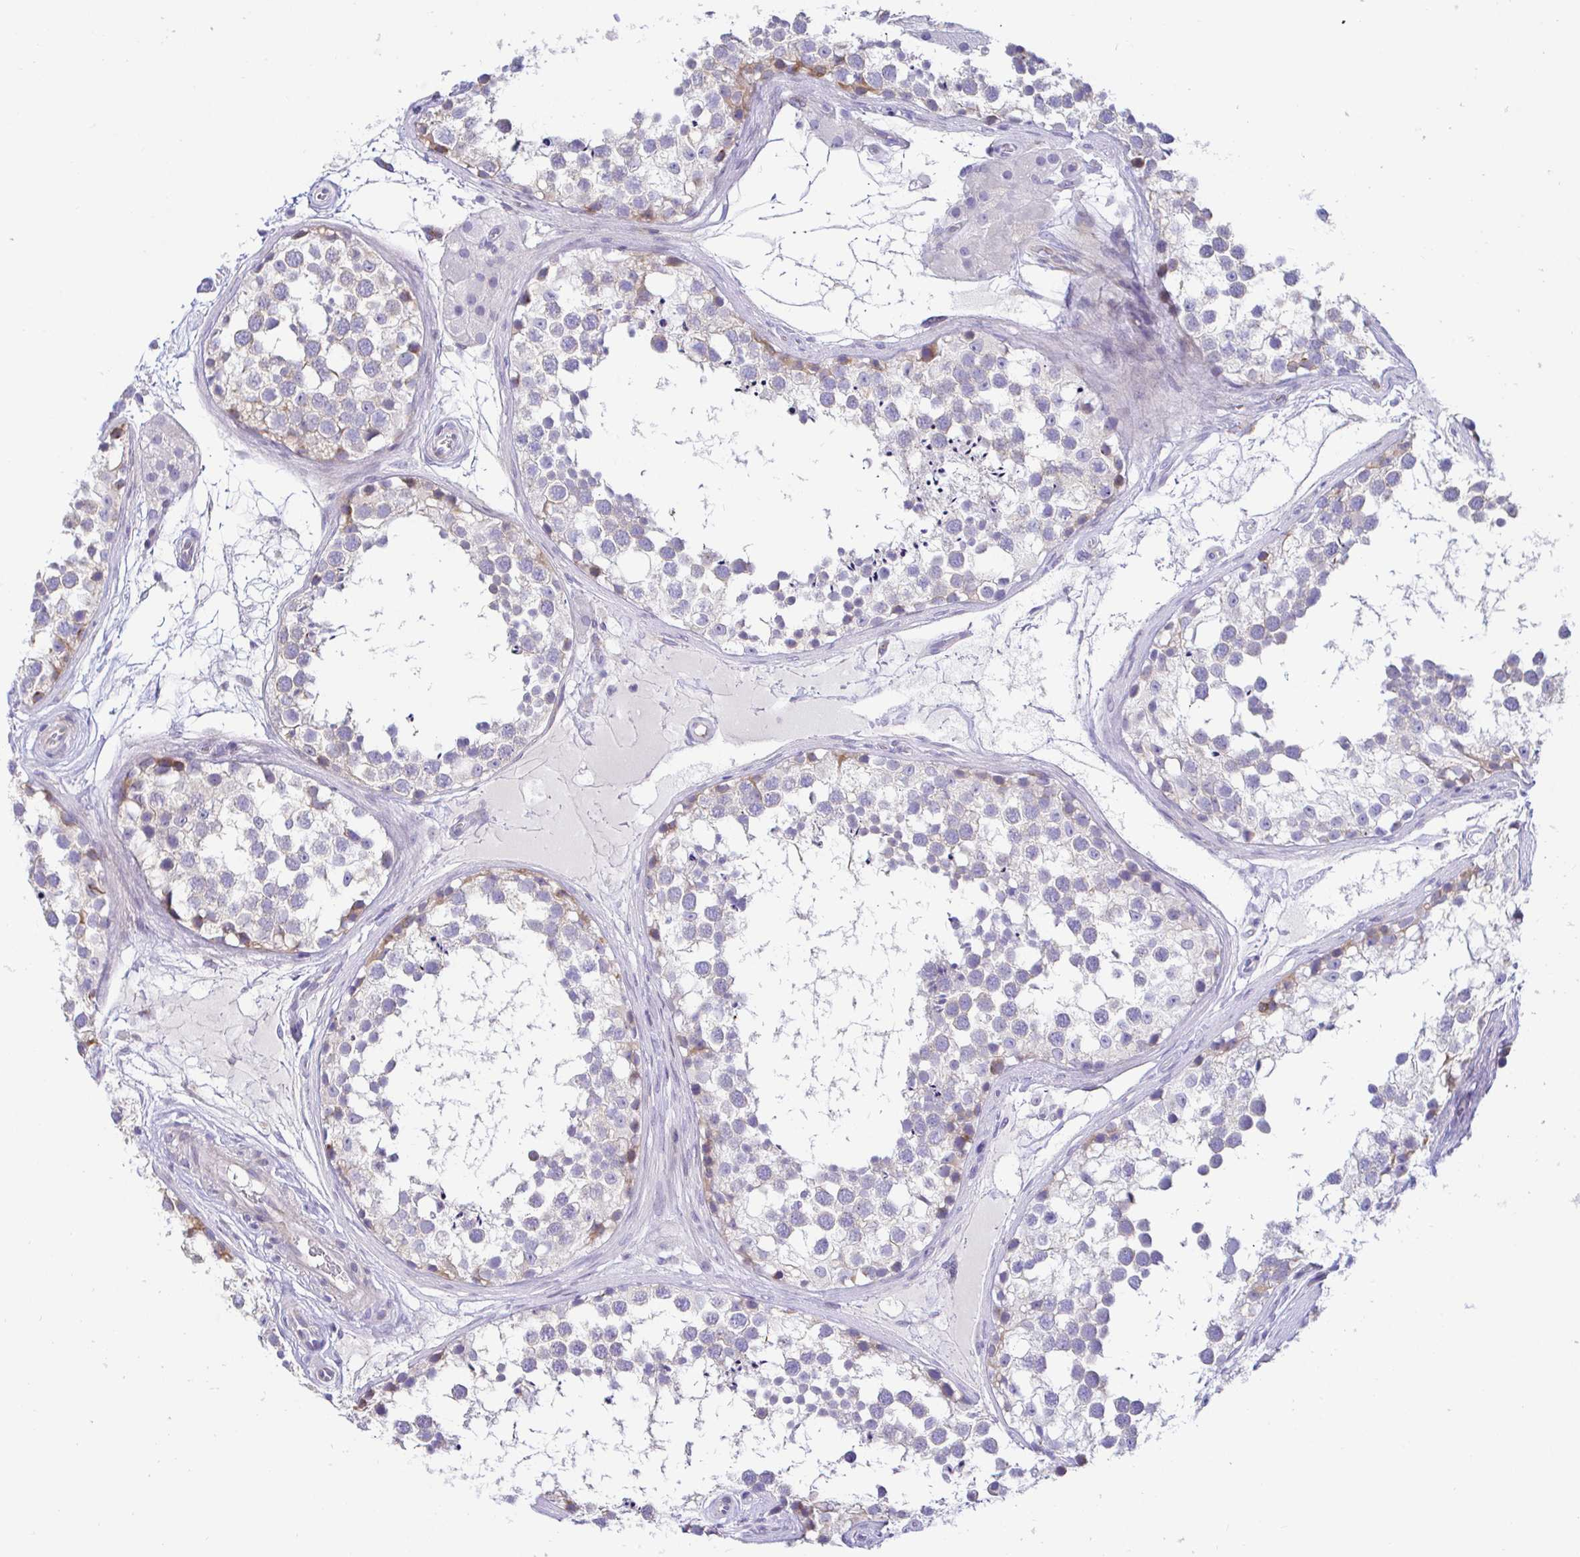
{"staining": {"intensity": "weak", "quantity": "<25%", "location": "cytoplasmic/membranous"}, "tissue": "testis", "cell_type": "Cells in seminiferous ducts", "image_type": "normal", "snomed": [{"axis": "morphology", "description": "Normal tissue, NOS"}, {"axis": "morphology", "description": "Seminoma, NOS"}, {"axis": "topography", "description": "Testis"}], "caption": "This is an immunohistochemistry (IHC) image of normal human testis. There is no staining in cells in seminiferous ducts.", "gene": "PINLYP", "patient": {"sex": "male", "age": 65}}